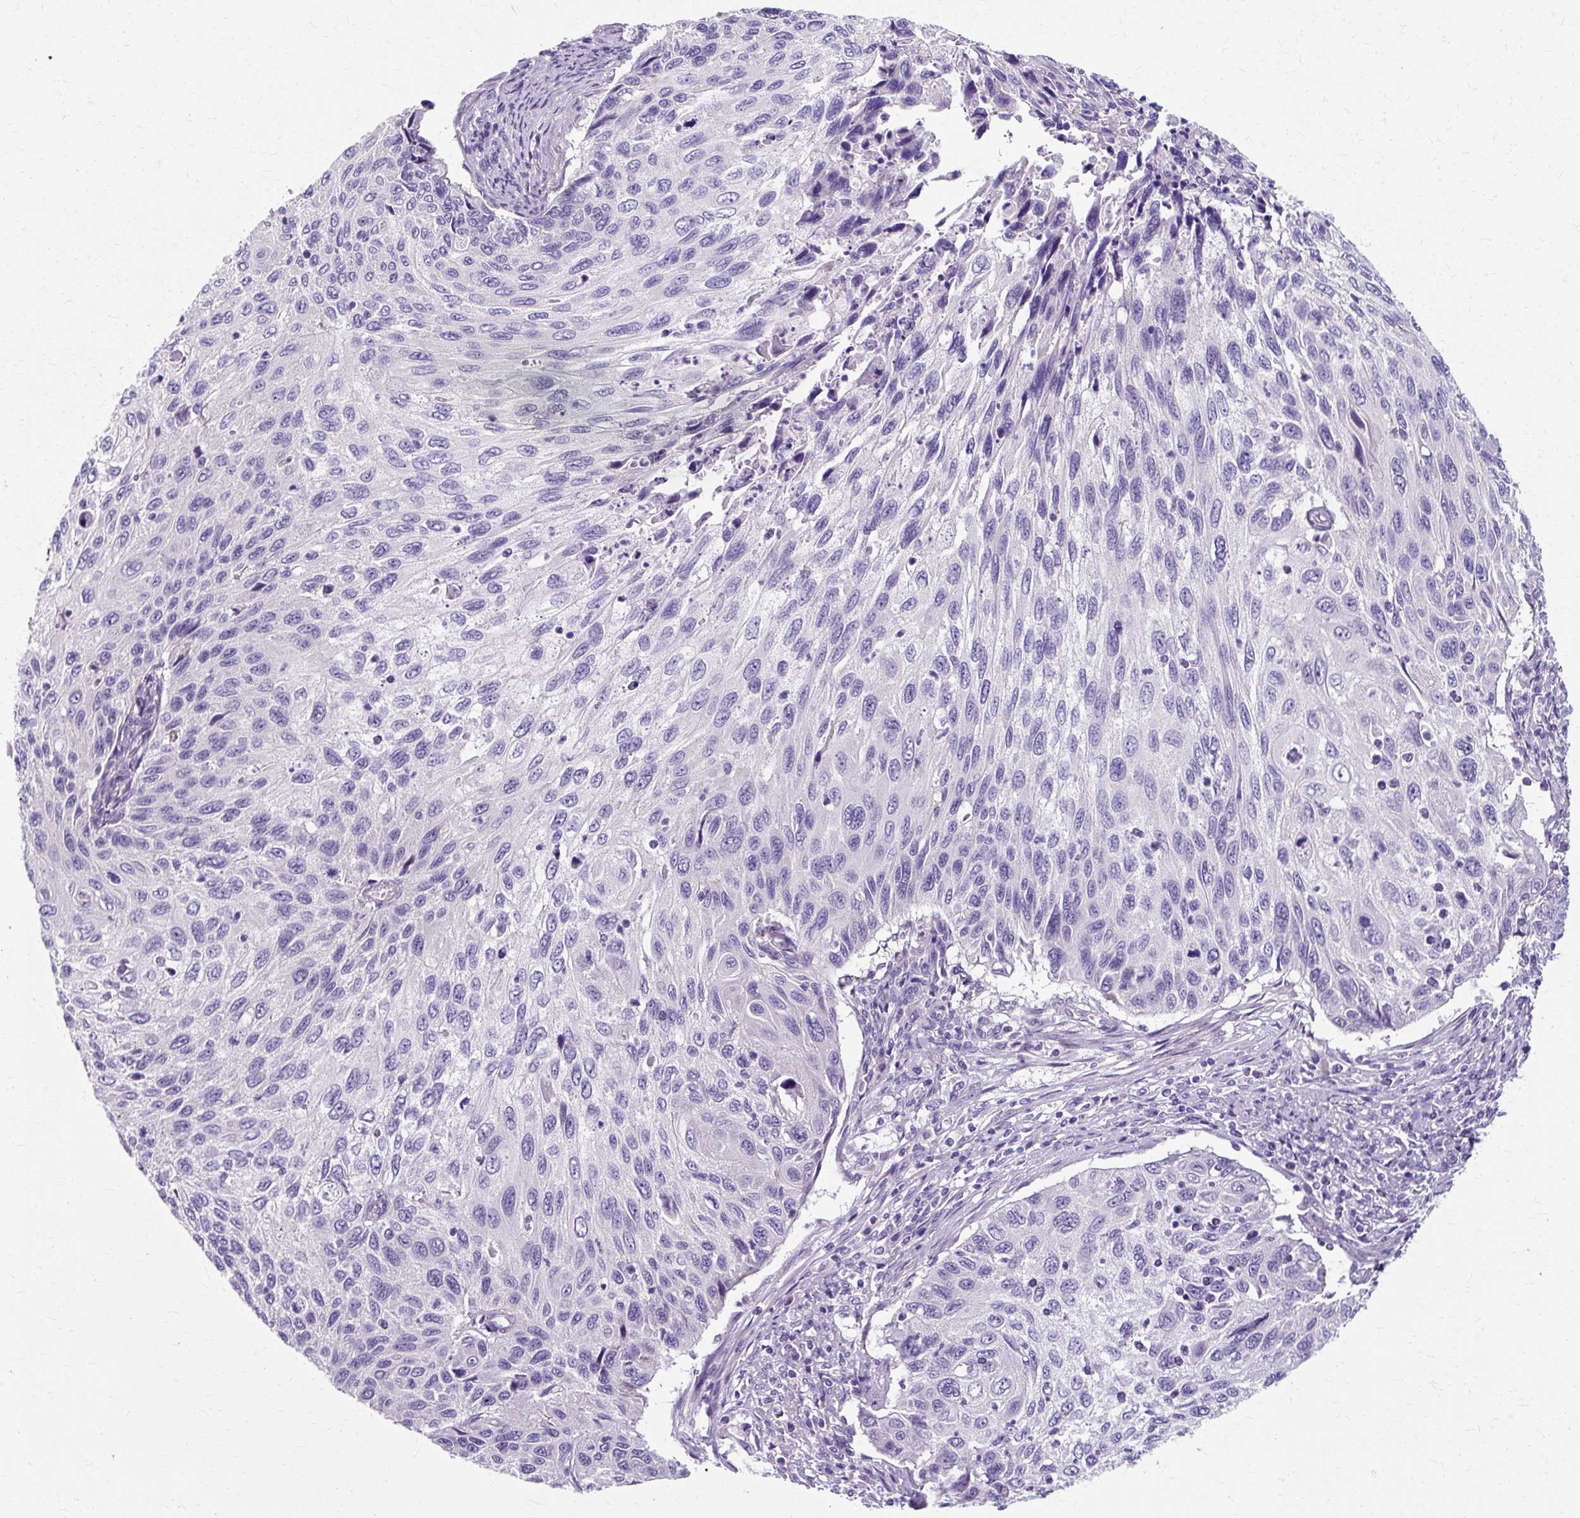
{"staining": {"intensity": "negative", "quantity": "none", "location": "none"}, "tissue": "cervical cancer", "cell_type": "Tumor cells", "image_type": "cancer", "snomed": [{"axis": "morphology", "description": "Squamous cell carcinoma, NOS"}, {"axis": "topography", "description": "Cervix"}], "caption": "DAB immunohistochemical staining of human cervical cancer exhibits no significant expression in tumor cells.", "gene": "ZNF555", "patient": {"sex": "female", "age": 70}}